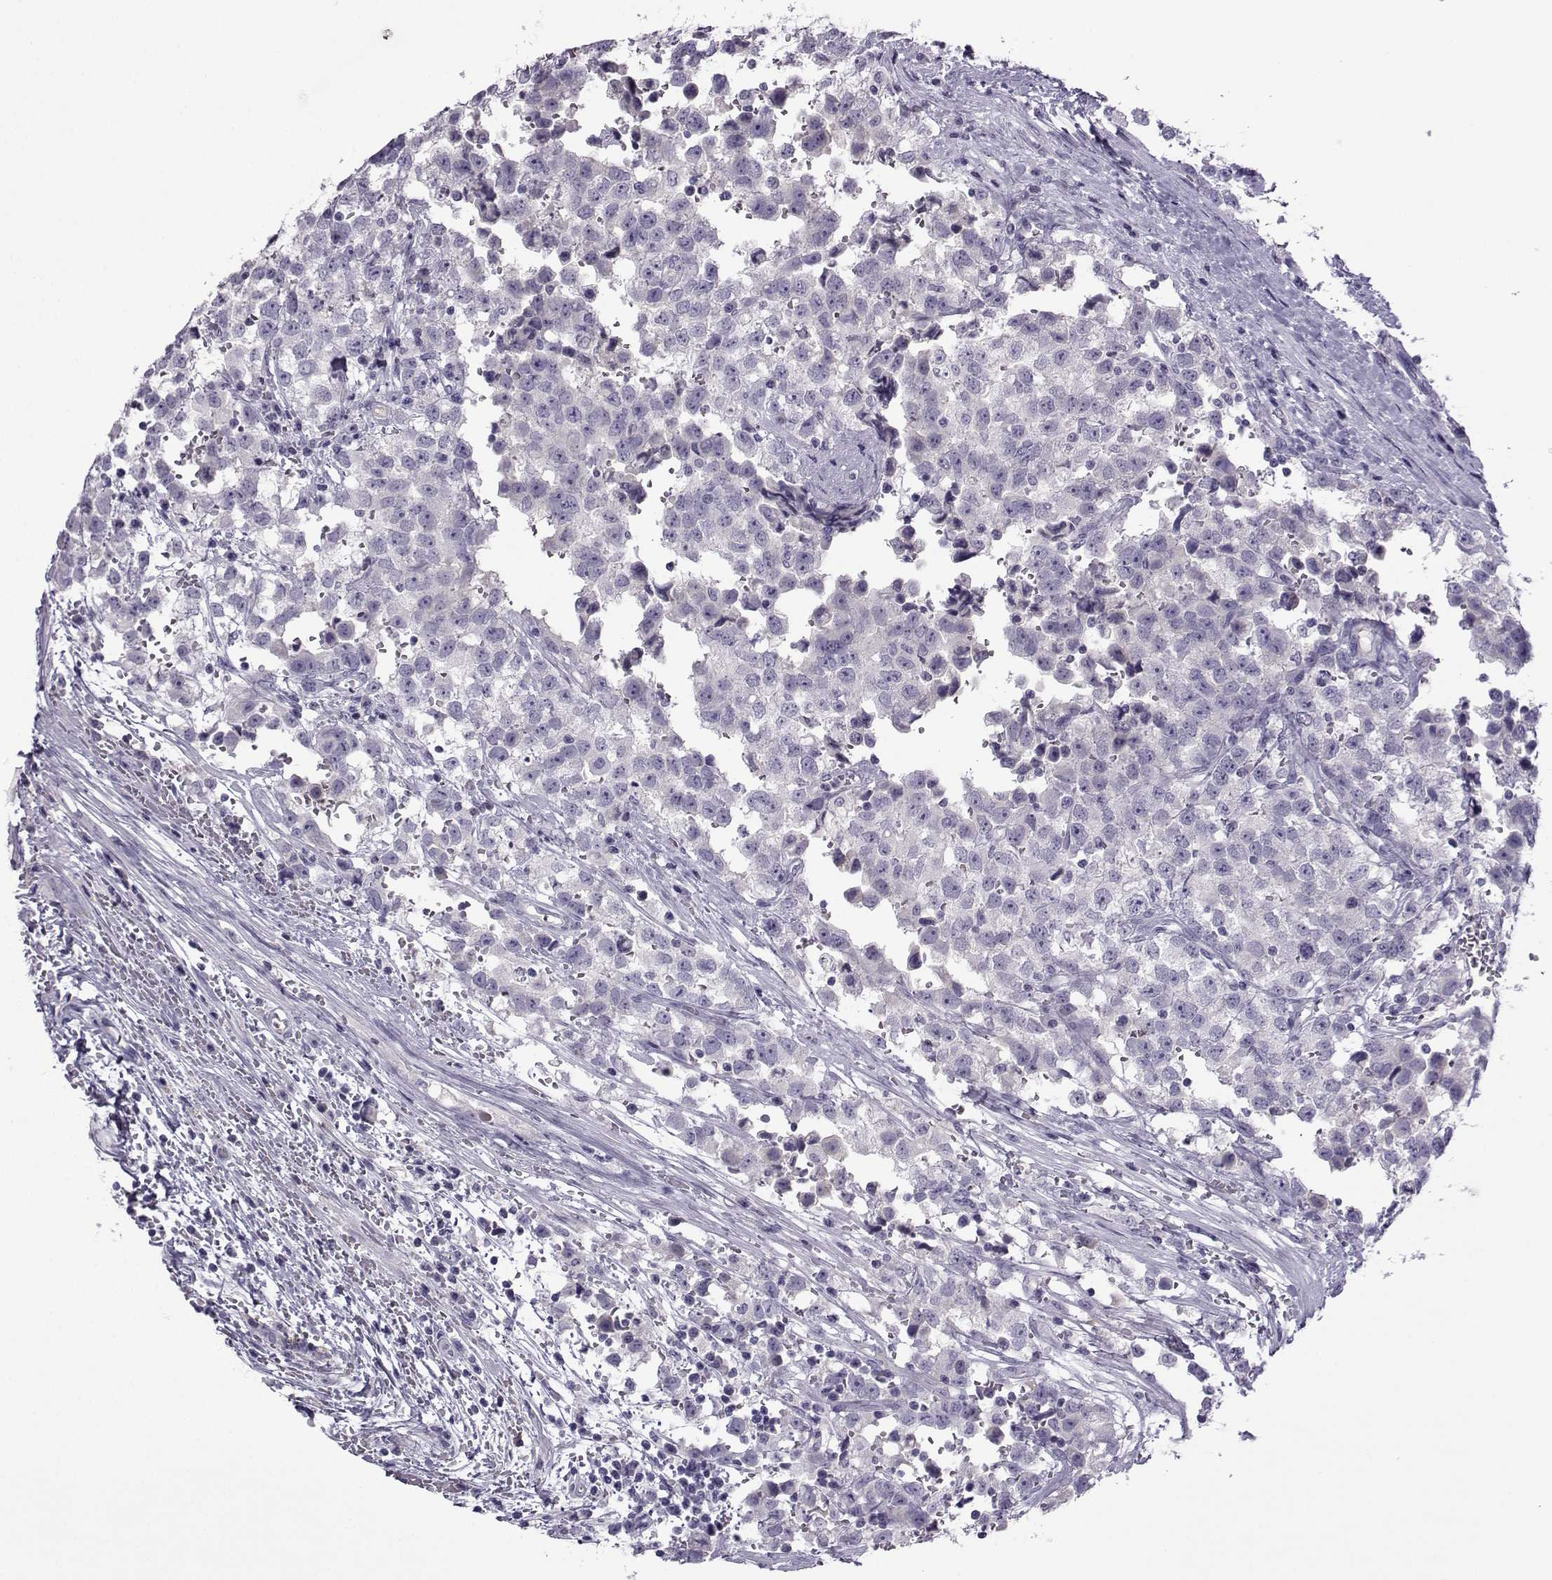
{"staining": {"intensity": "negative", "quantity": "none", "location": "none"}, "tissue": "testis cancer", "cell_type": "Tumor cells", "image_type": "cancer", "snomed": [{"axis": "morphology", "description": "Seminoma, NOS"}, {"axis": "topography", "description": "Testis"}], "caption": "This image is of testis seminoma stained with immunohistochemistry to label a protein in brown with the nuclei are counter-stained blue. There is no expression in tumor cells. (DAB (3,3'-diaminobenzidine) immunohistochemistry visualized using brightfield microscopy, high magnification).", "gene": "ARMC2", "patient": {"sex": "male", "age": 34}}